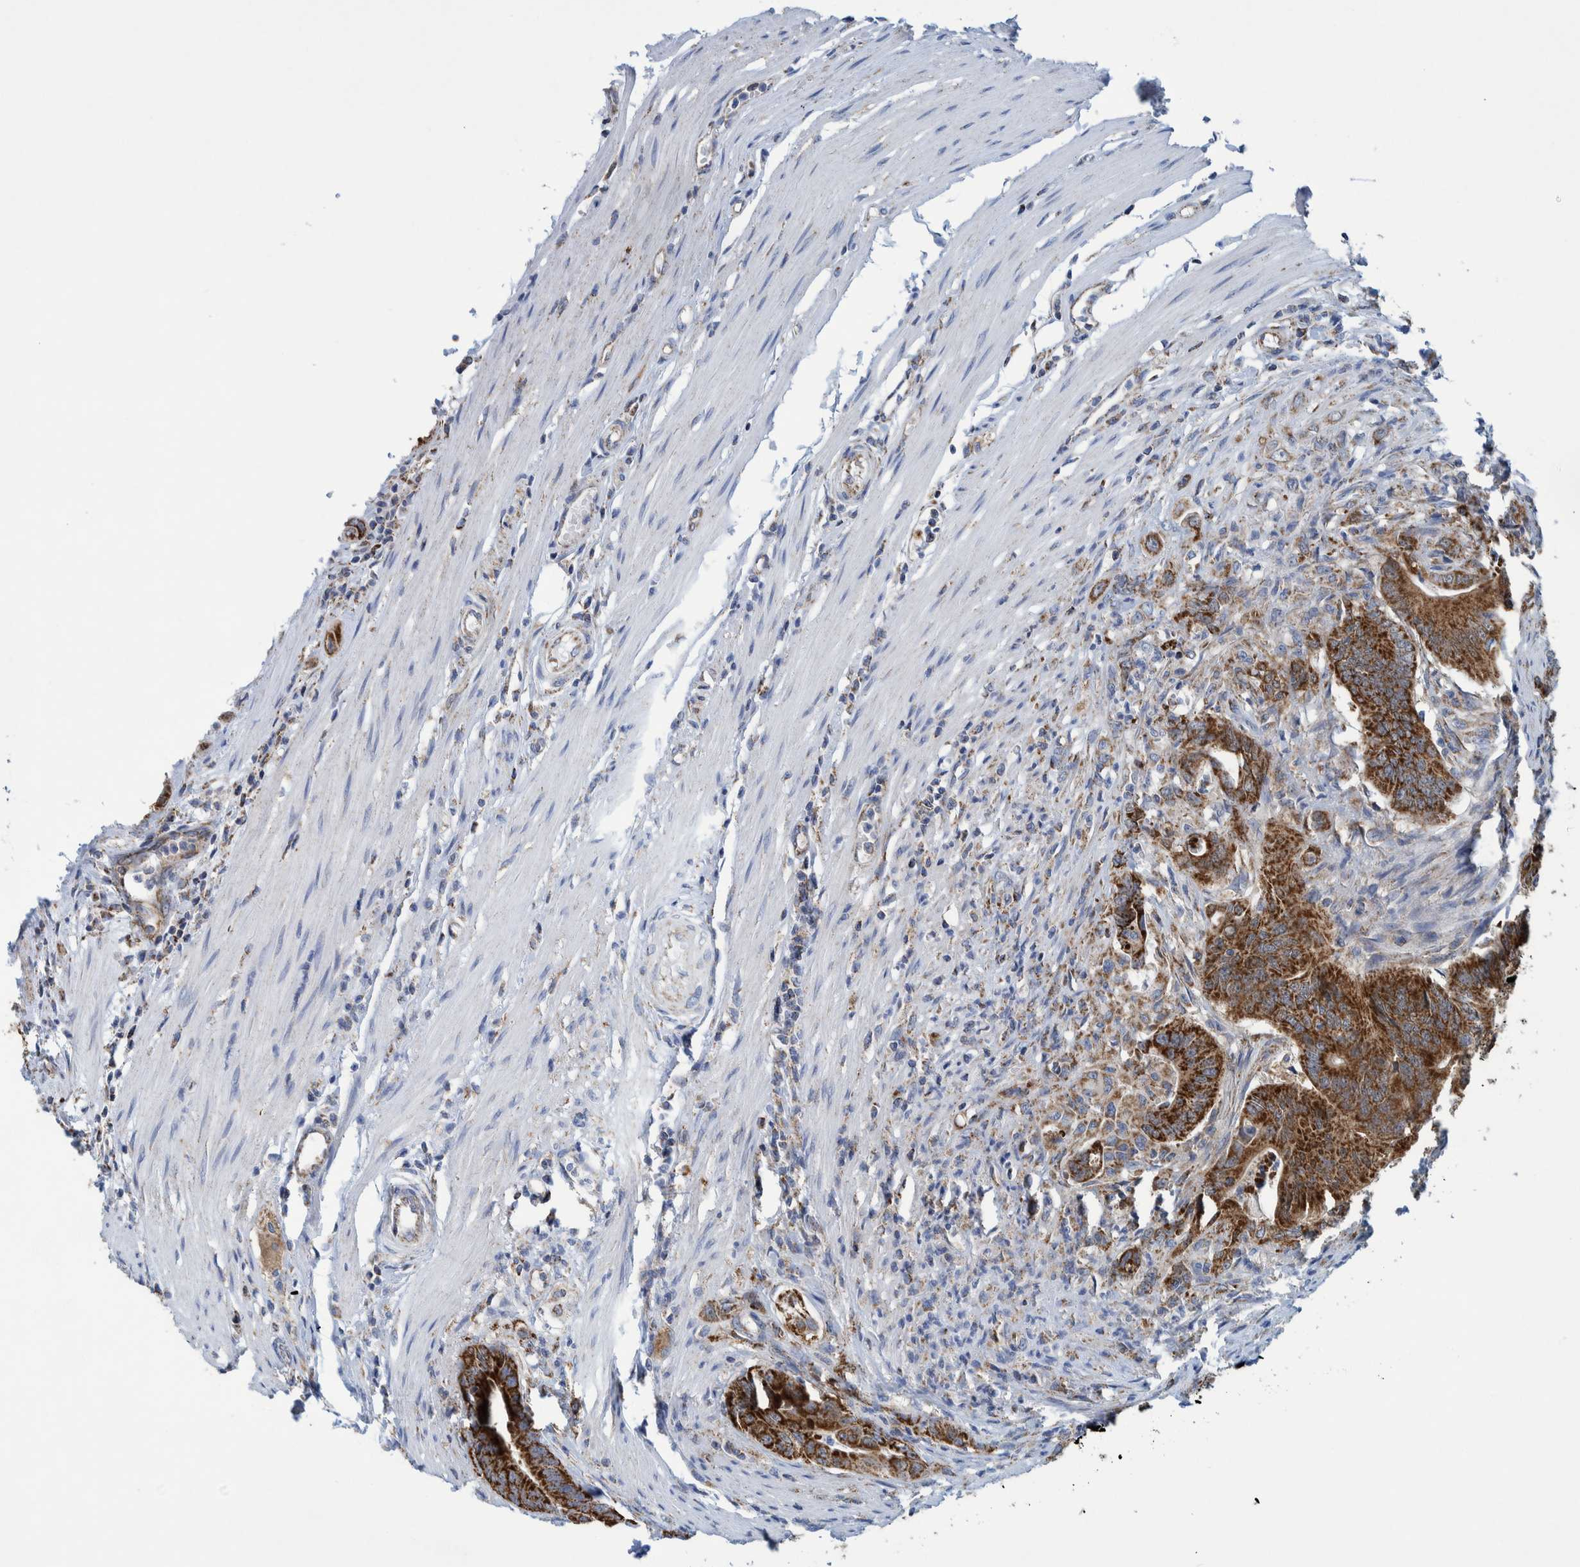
{"staining": {"intensity": "strong", "quantity": ">75%", "location": "cytoplasmic/membranous"}, "tissue": "colorectal cancer", "cell_type": "Tumor cells", "image_type": "cancer", "snomed": [{"axis": "morphology", "description": "Adenoma, NOS"}, {"axis": "morphology", "description": "Adenocarcinoma, NOS"}, {"axis": "topography", "description": "Colon"}], "caption": "Adenocarcinoma (colorectal) was stained to show a protein in brown. There is high levels of strong cytoplasmic/membranous positivity in approximately >75% of tumor cells. (brown staining indicates protein expression, while blue staining denotes nuclei).", "gene": "MRPS7", "patient": {"sex": "male", "age": 79}}